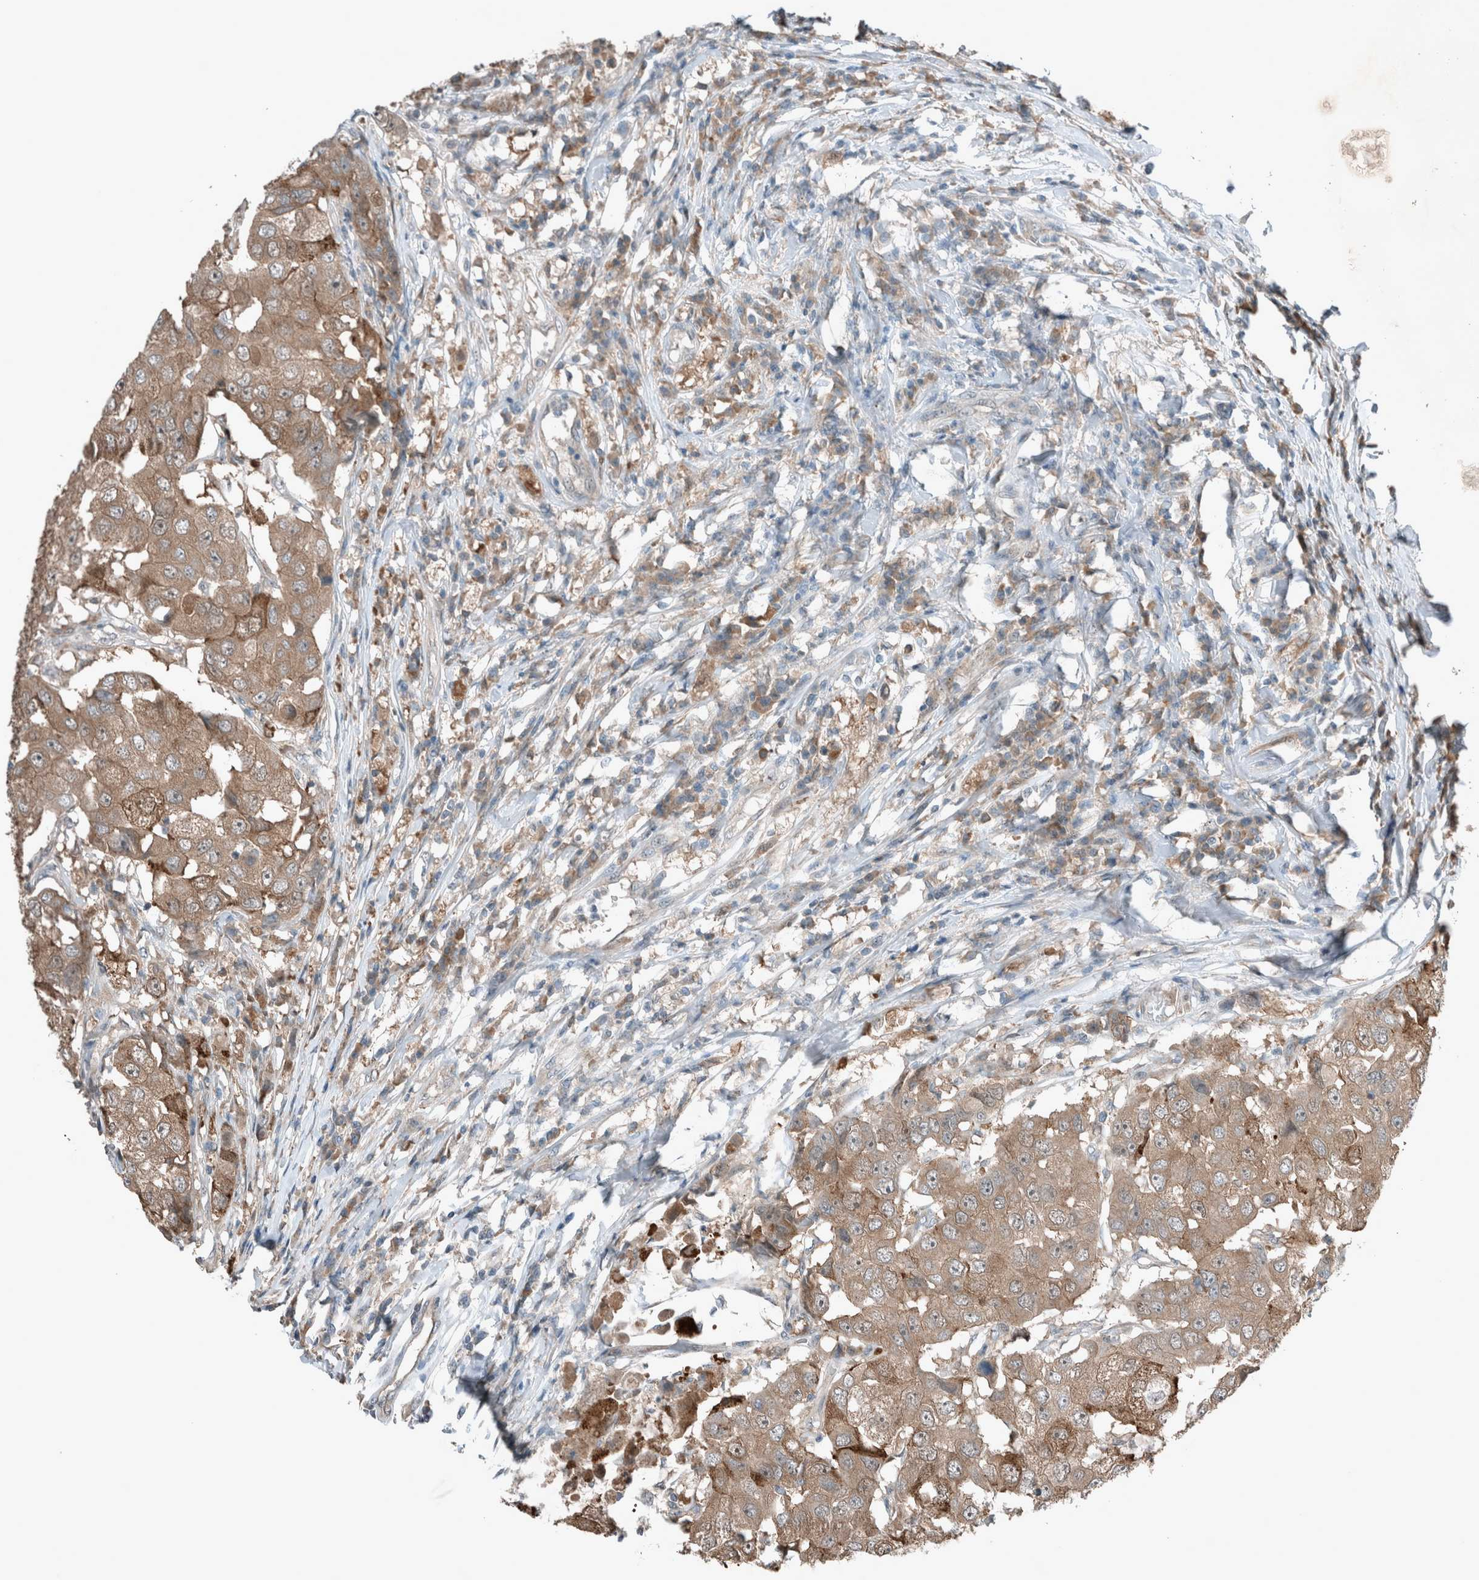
{"staining": {"intensity": "moderate", "quantity": ">75%", "location": "cytoplasmic/membranous"}, "tissue": "breast cancer", "cell_type": "Tumor cells", "image_type": "cancer", "snomed": [{"axis": "morphology", "description": "Duct carcinoma"}, {"axis": "topography", "description": "Breast"}], "caption": "Breast invasive ductal carcinoma stained for a protein demonstrates moderate cytoplasmic/membranous positivity in tumor cells.", "gene": "RALGDS", "patient": {"sex": "female", "age": 27}}